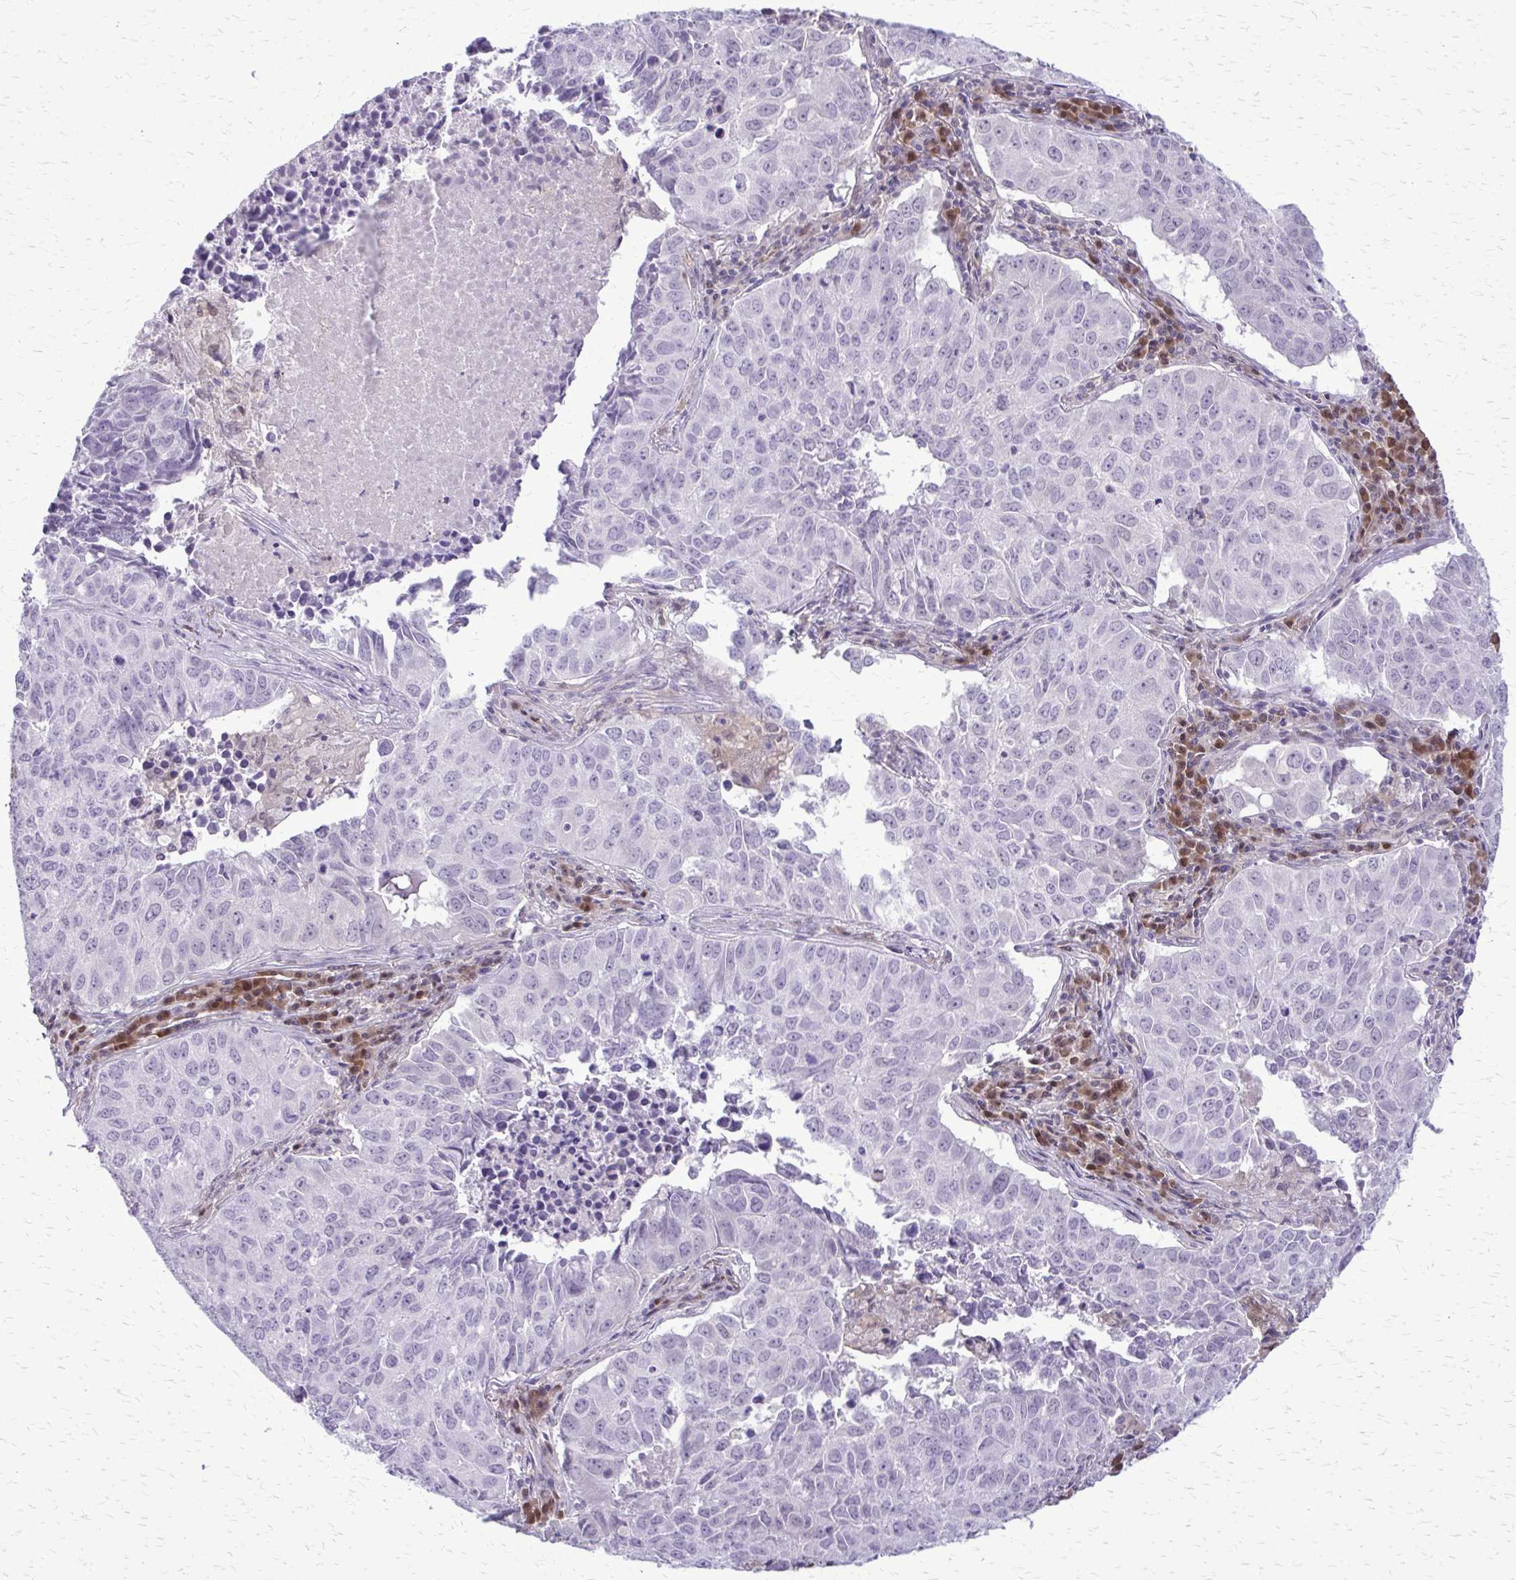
{"staining": {"intensity": "negative", "quantity": "none", "location": "none"}, "tissue": "lung cancer", "cell_type": "Tumor cells", "image_type": "cancer", "snomed": [{"axis": "morphology", "description": "Adenocarcinoma, NOS"}, {"axis": "topography", "description": "Lung"}], "caption": "An immunohistochemistry (IHC) photomicrograph of lung cancer (adenocarcinoma) is shown. There is no staining in tumor cells of lung cancer (adenocarcinoma).", "gene": "GLRX", "patient": {"sex": "female", "age": 50}}